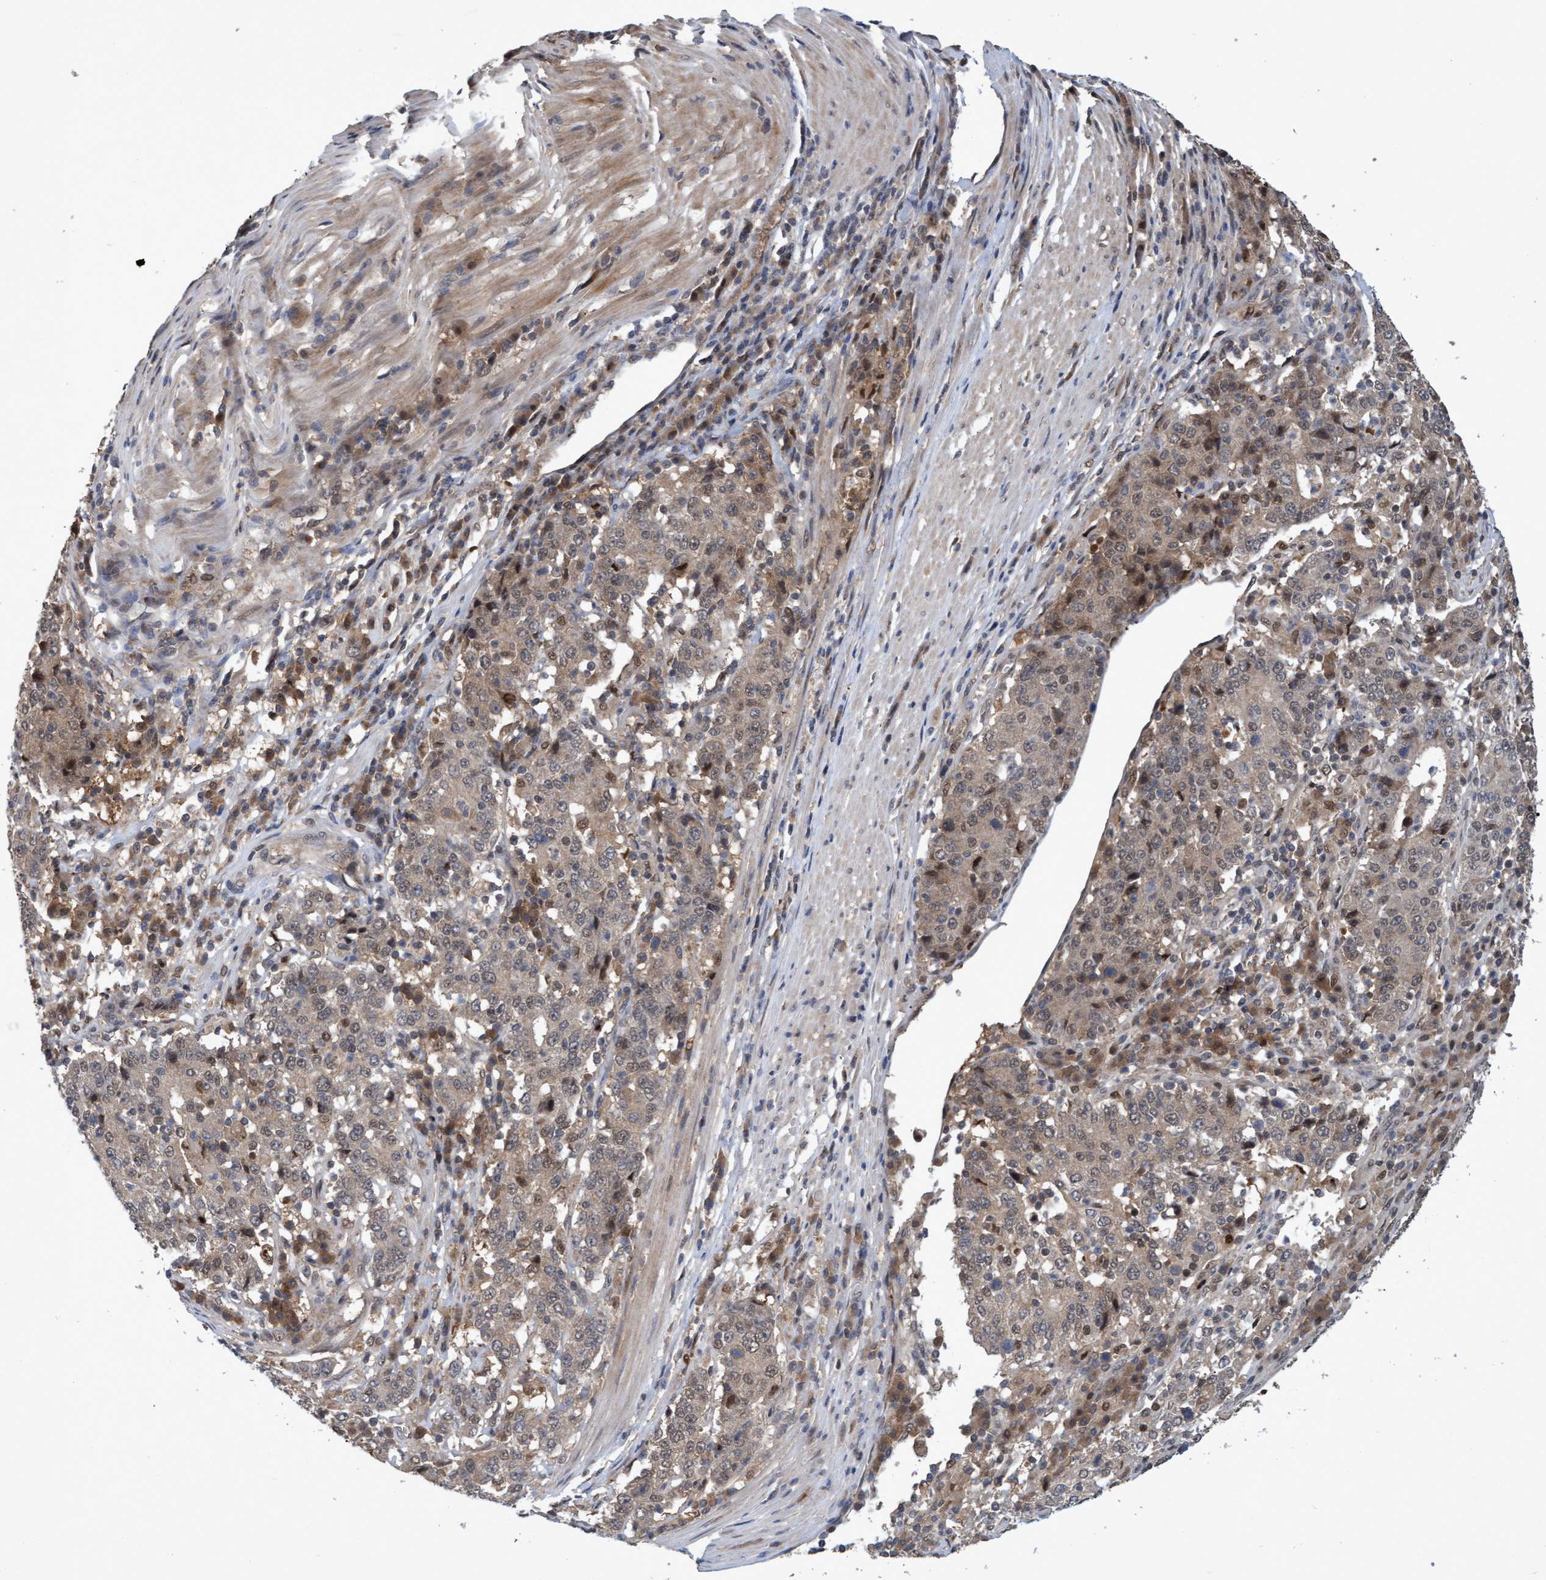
{"staining": {"intensity": "weak", "quantity": "25%-75%", "location": "cytoplasmic/membranous,nuclear"}, "tissue": "stomach cancer", "cell_type": "Tumor cells", "image_type": "cancer", "snomed": [{"axis": "morphology", "description": "Adenocarcinoma, NOS"}, {"axis": "topography", "description": "Stomach"}], "caption": "This image reveals immunohistochemistry staining of human stomach adenocarcinoma, with low weak cytoplasmic/membranous and nuclear positivity in approximately 25%-75% of tumor cells.", "gene": "PSMB6", "patient": {"sex": "male", "age": 59}}